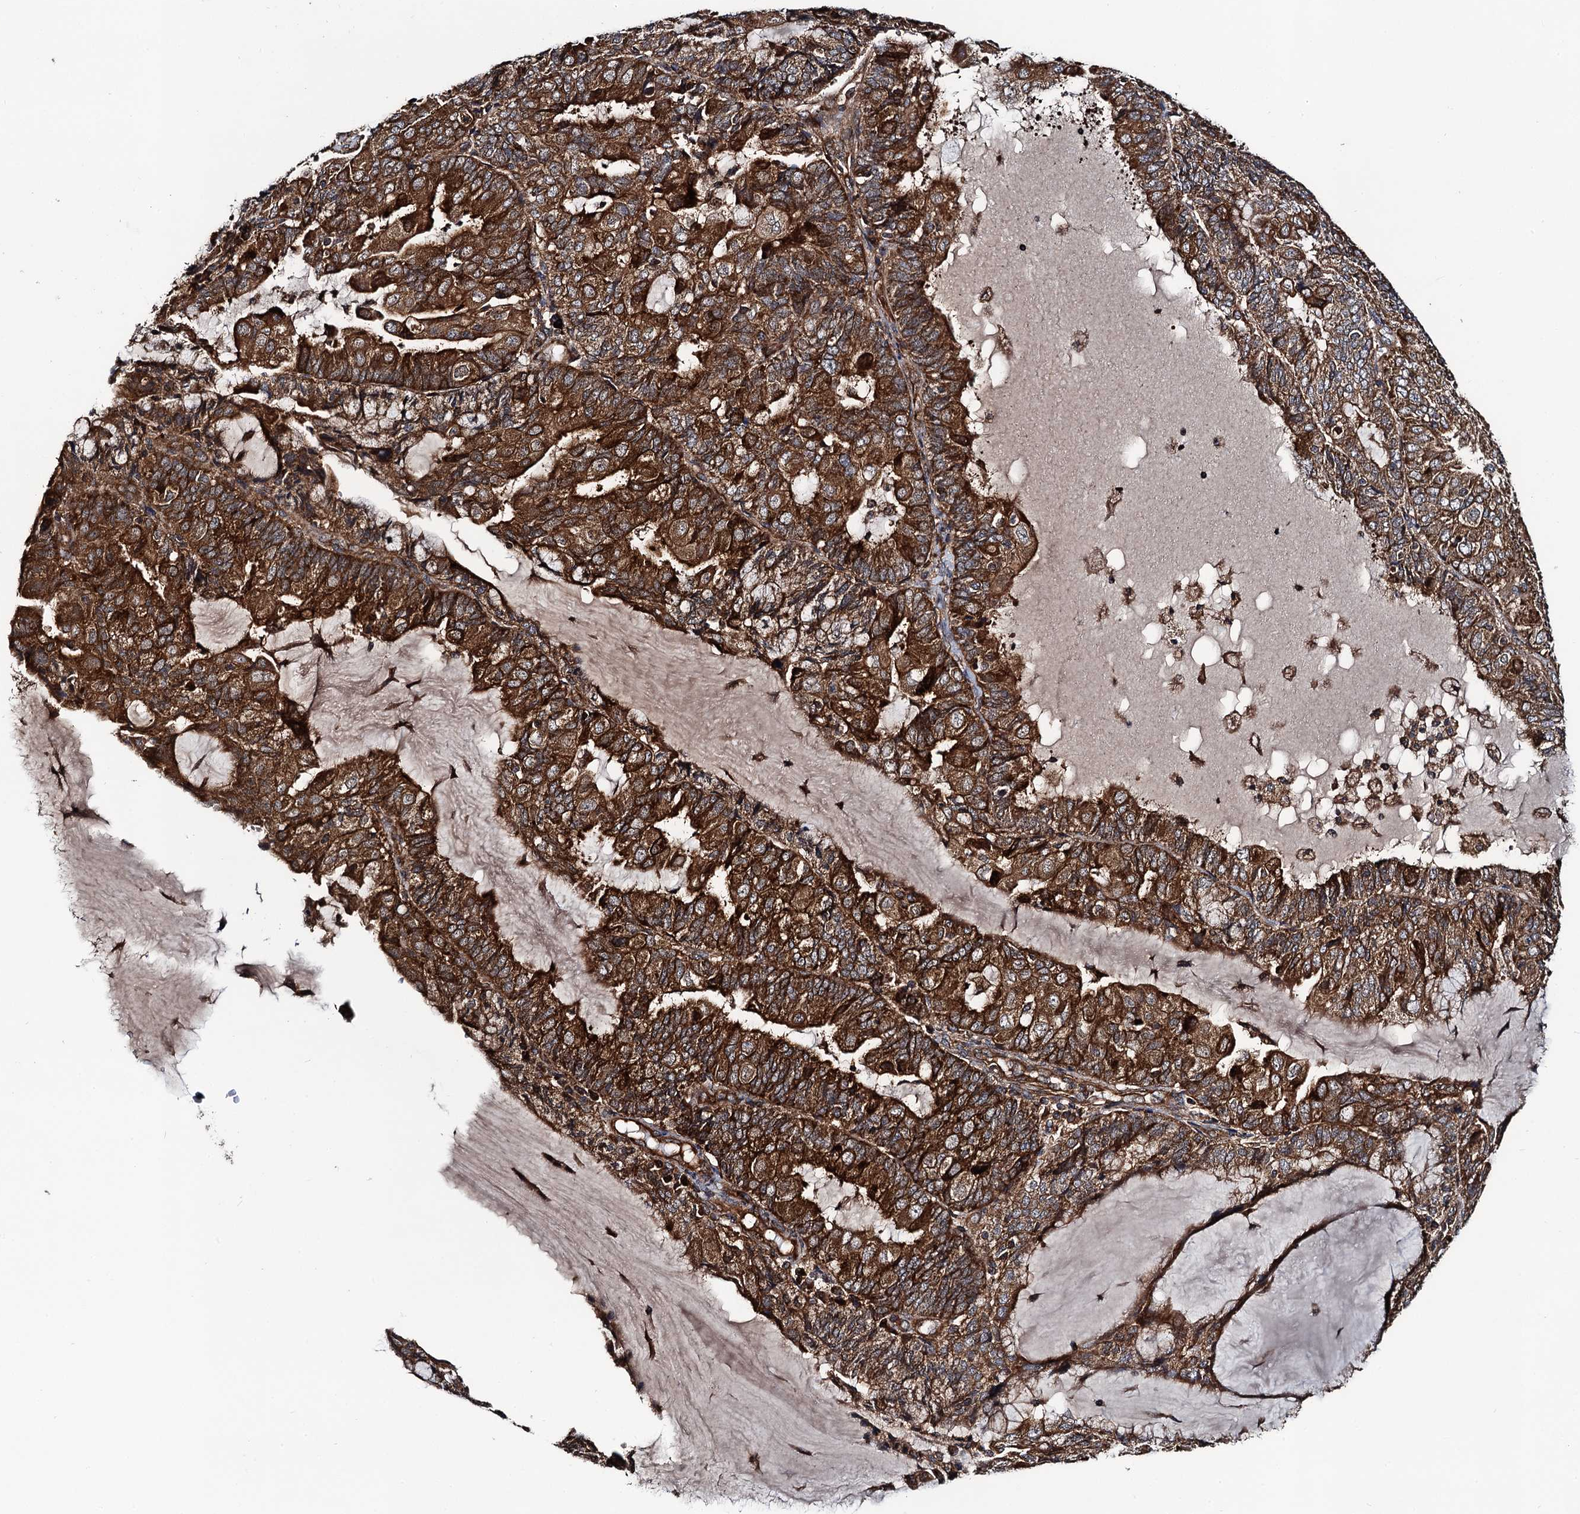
{"staining": {"intensity": "strong", "quantity": ">75%", "location": "cytoplasmic/membranous"}, "tissue": "endometrial cancer", "cell_type": "Tumor cells", "image_type": "cancer", "snomed": [{"axis": "morphology", "description": "Adenocarcinoma, NOS"}, {"axis": "topography", "description": "Endometrium"}], "caption": "An image of human endometrial cancer (adenocarcinoma) stained for a protein shows strong cytoplasmic/membranous brown staining in tumor cells.", "gene": "NEK1", "patient": {"sex": "female", "age": 81}}